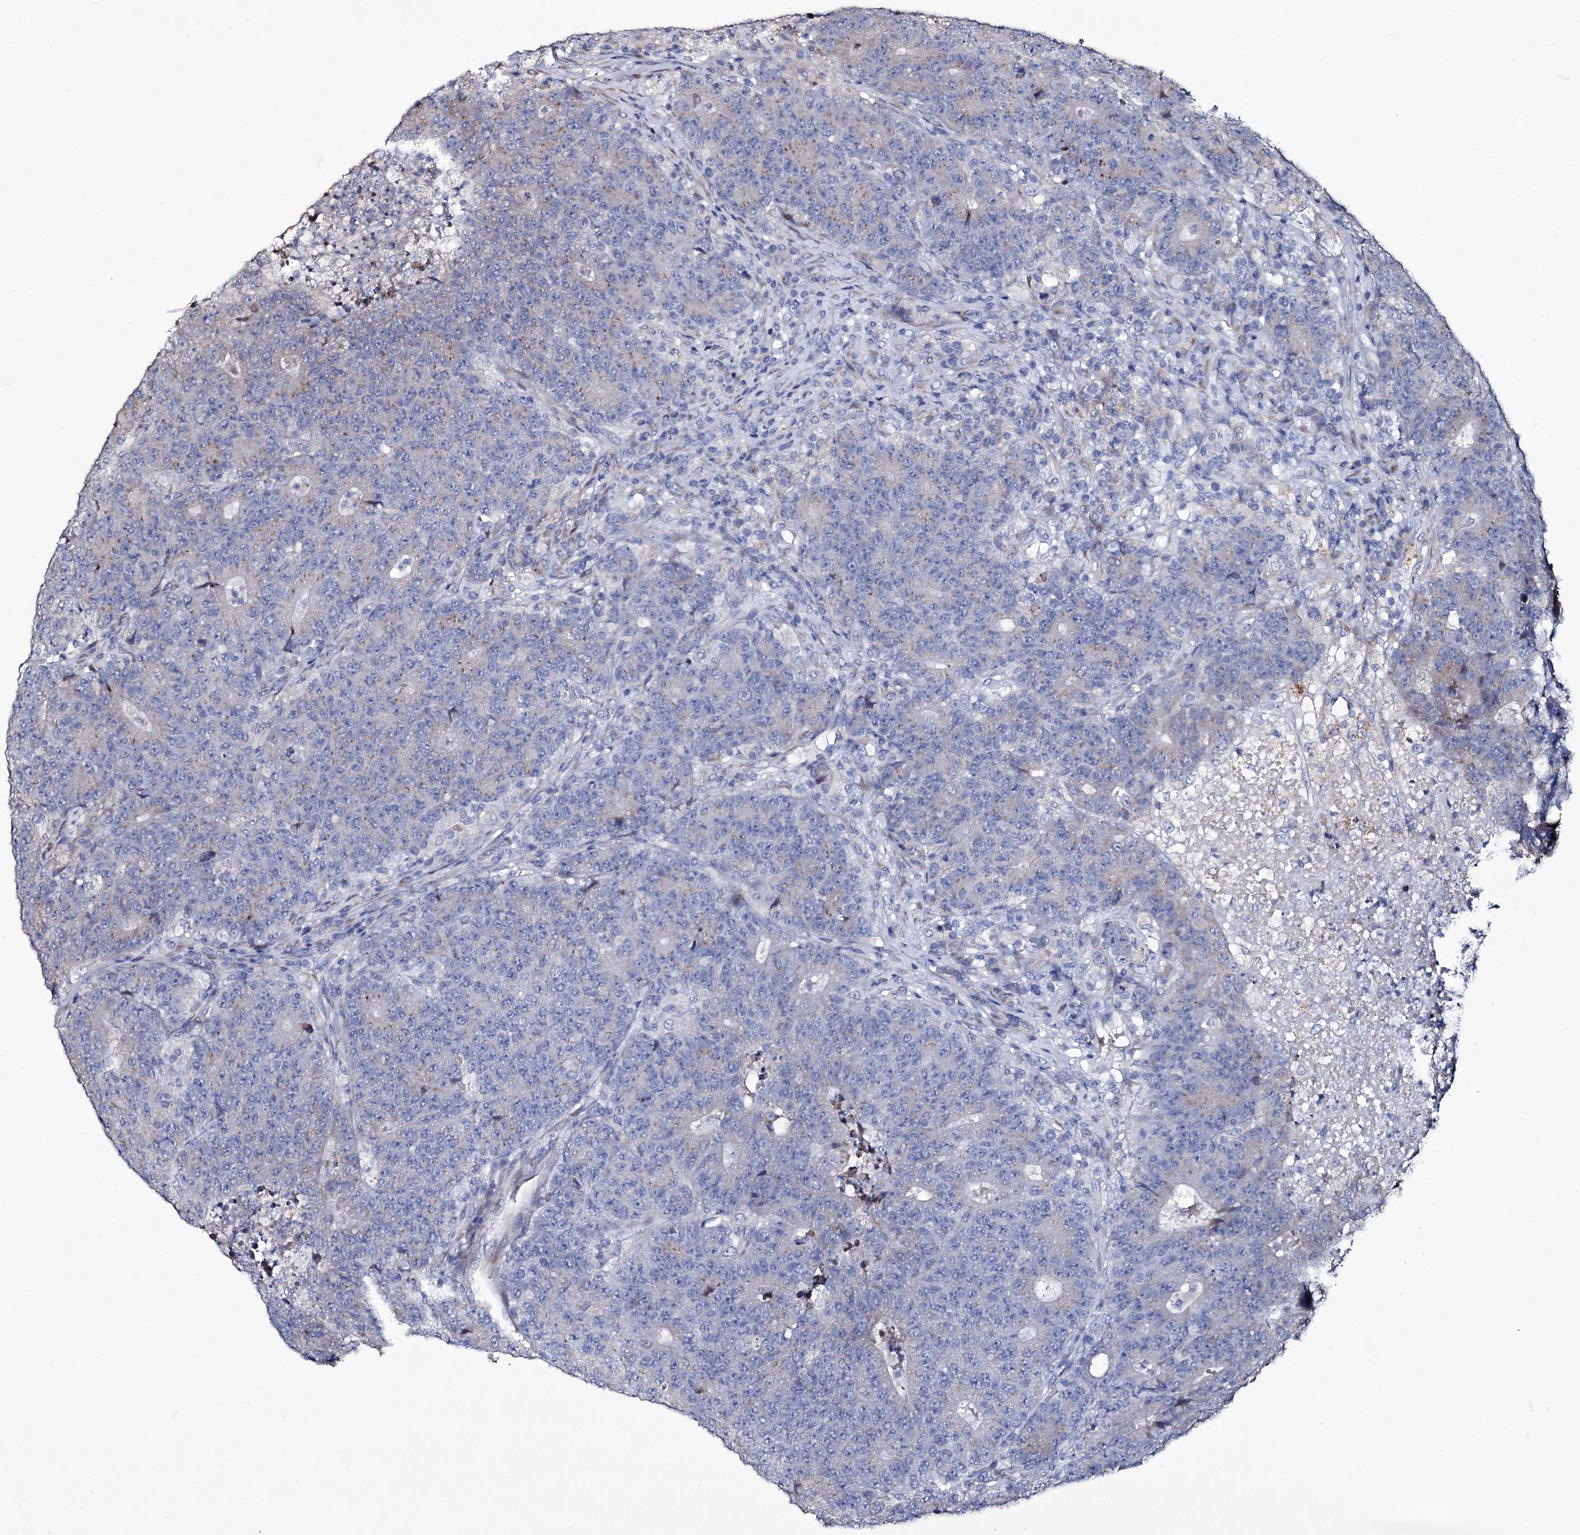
{"staining": {"intensity": "negative", "quantity": "none", "location": "none"}, "tissue": "colorectal cancer", "cell_type": "Tumor cells", "image_type": "cancer", "snomed": [{"axis": "morphology", "description": "Adenocarcinoma, NOS"}, {"axis": "topography", "description": "Colon"}], "caption": "Immunohistochemical staining of adenocarcinoma (colorectal) shows no significant staining in tumor cells.", "gene": "TUBGCP5", "patient": {"sex": "female", "age": 75}}